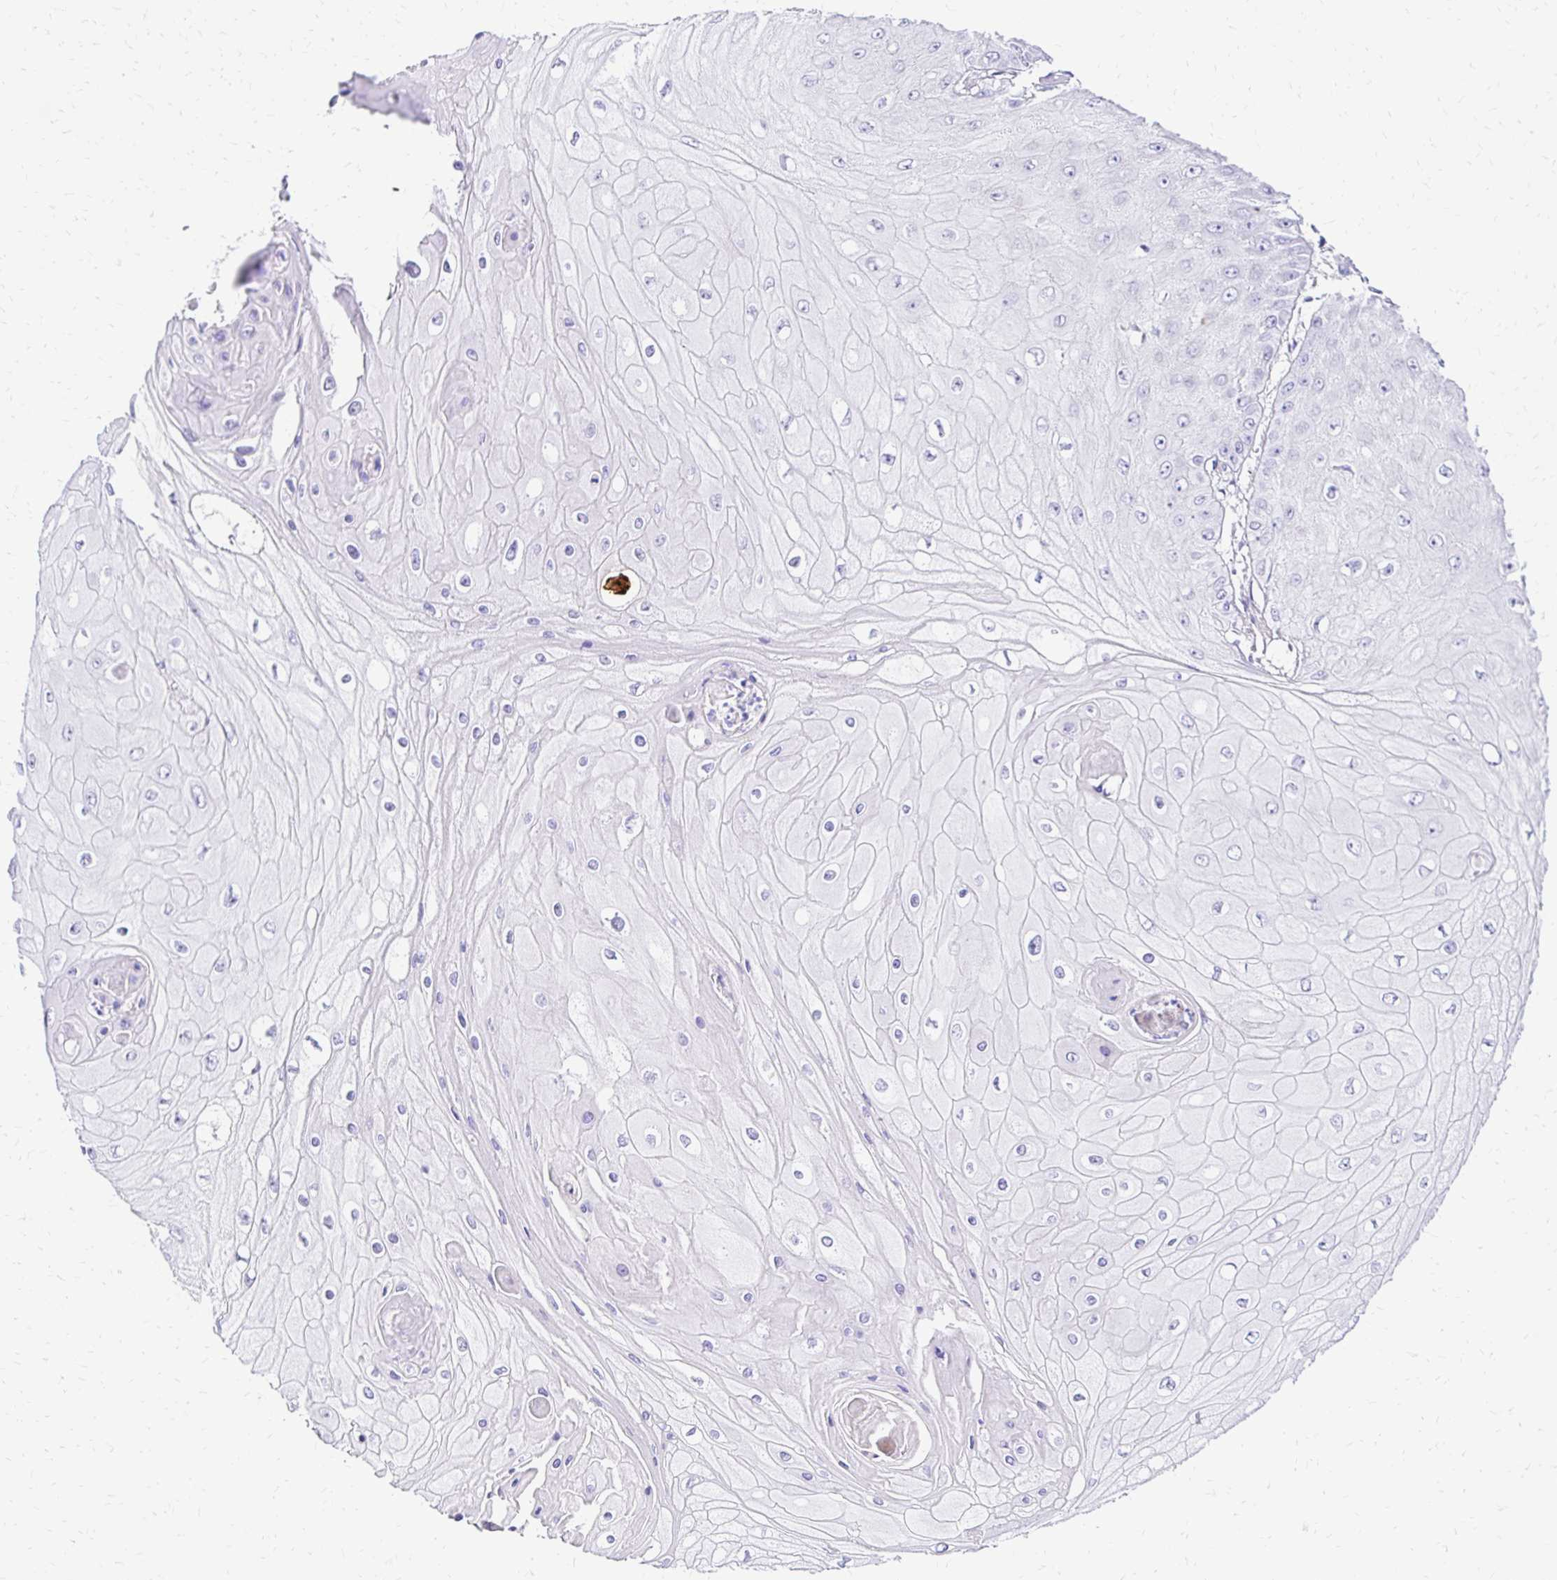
{"staining": {"intensity": "negative", "quantity": "none", "location": "none"}, "tissue": "skin cancer", "cell_type": "Tumor cells", "image_type": "cancer", "snomed": [{"axis": "morphology", "description": "Squamous cell carcinoma, NOS"}, {"axis": "topography", "description": "Skin"}], "caption": "There is no significant positivity in tumor cells of skin squamous cell carcinoma.", "gene": "S100G", "patient": {"sex": "male", "age": 70}}